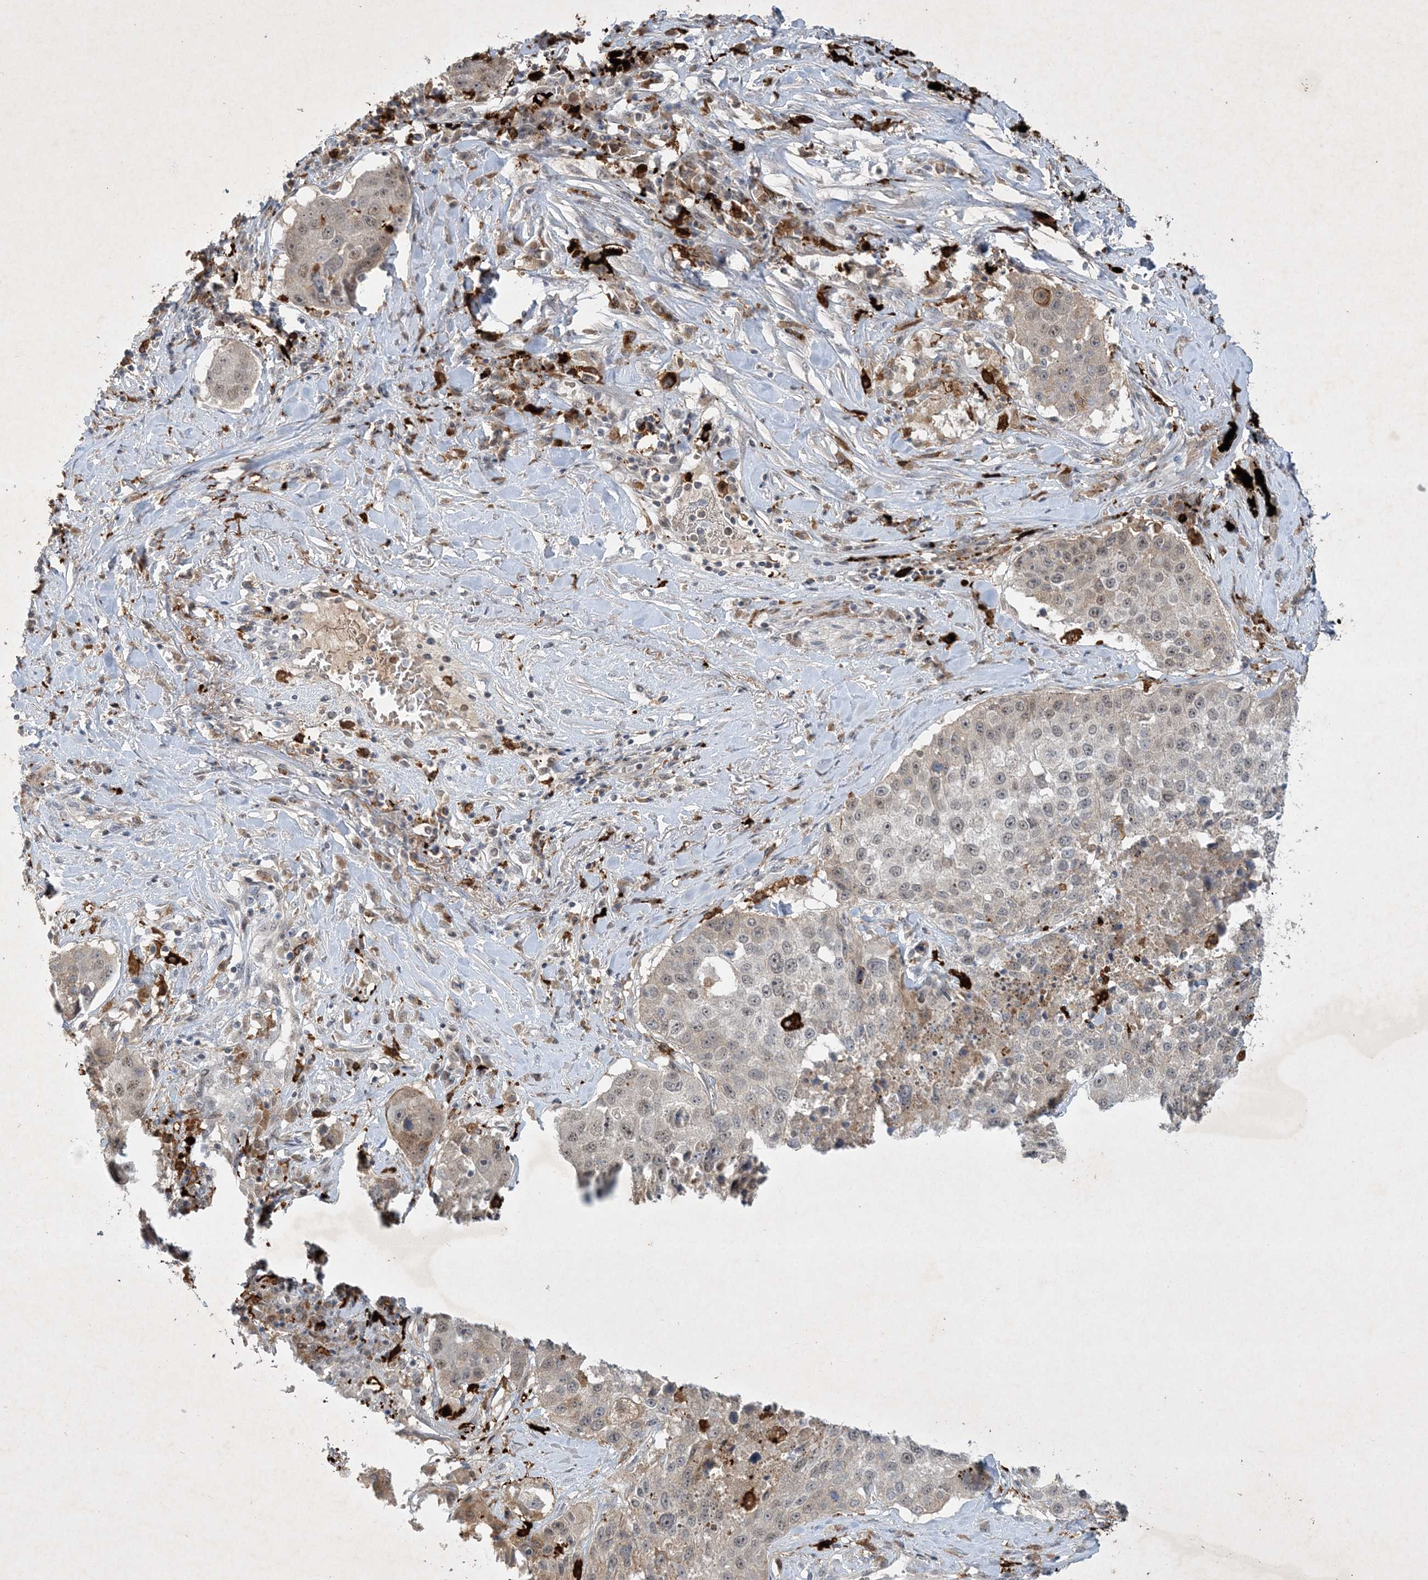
{"staining": {"intensity": "weak", "quantity": "25%-75%", "location": "cytoplasmic/membranous,nuclear"}, "tissue": "lung cancer", "cell_type": "Tumor cells", "image_type": "cancer", "snomed": [{"axis": "morphology", "description": "Squamous cell carcinoma, NOS"}, {"axis": "topography", "description": "Lung"}], "caption": "Brown immunohistochemical staining in human lung cancer (squamous cell carcinoma) shows weak cytoplasmic/membranous and nuclear positivity in approximately 25%-75% of tumor cells.", "gene": "THG1L", "patient": {"sex": "male", "age": 61}}